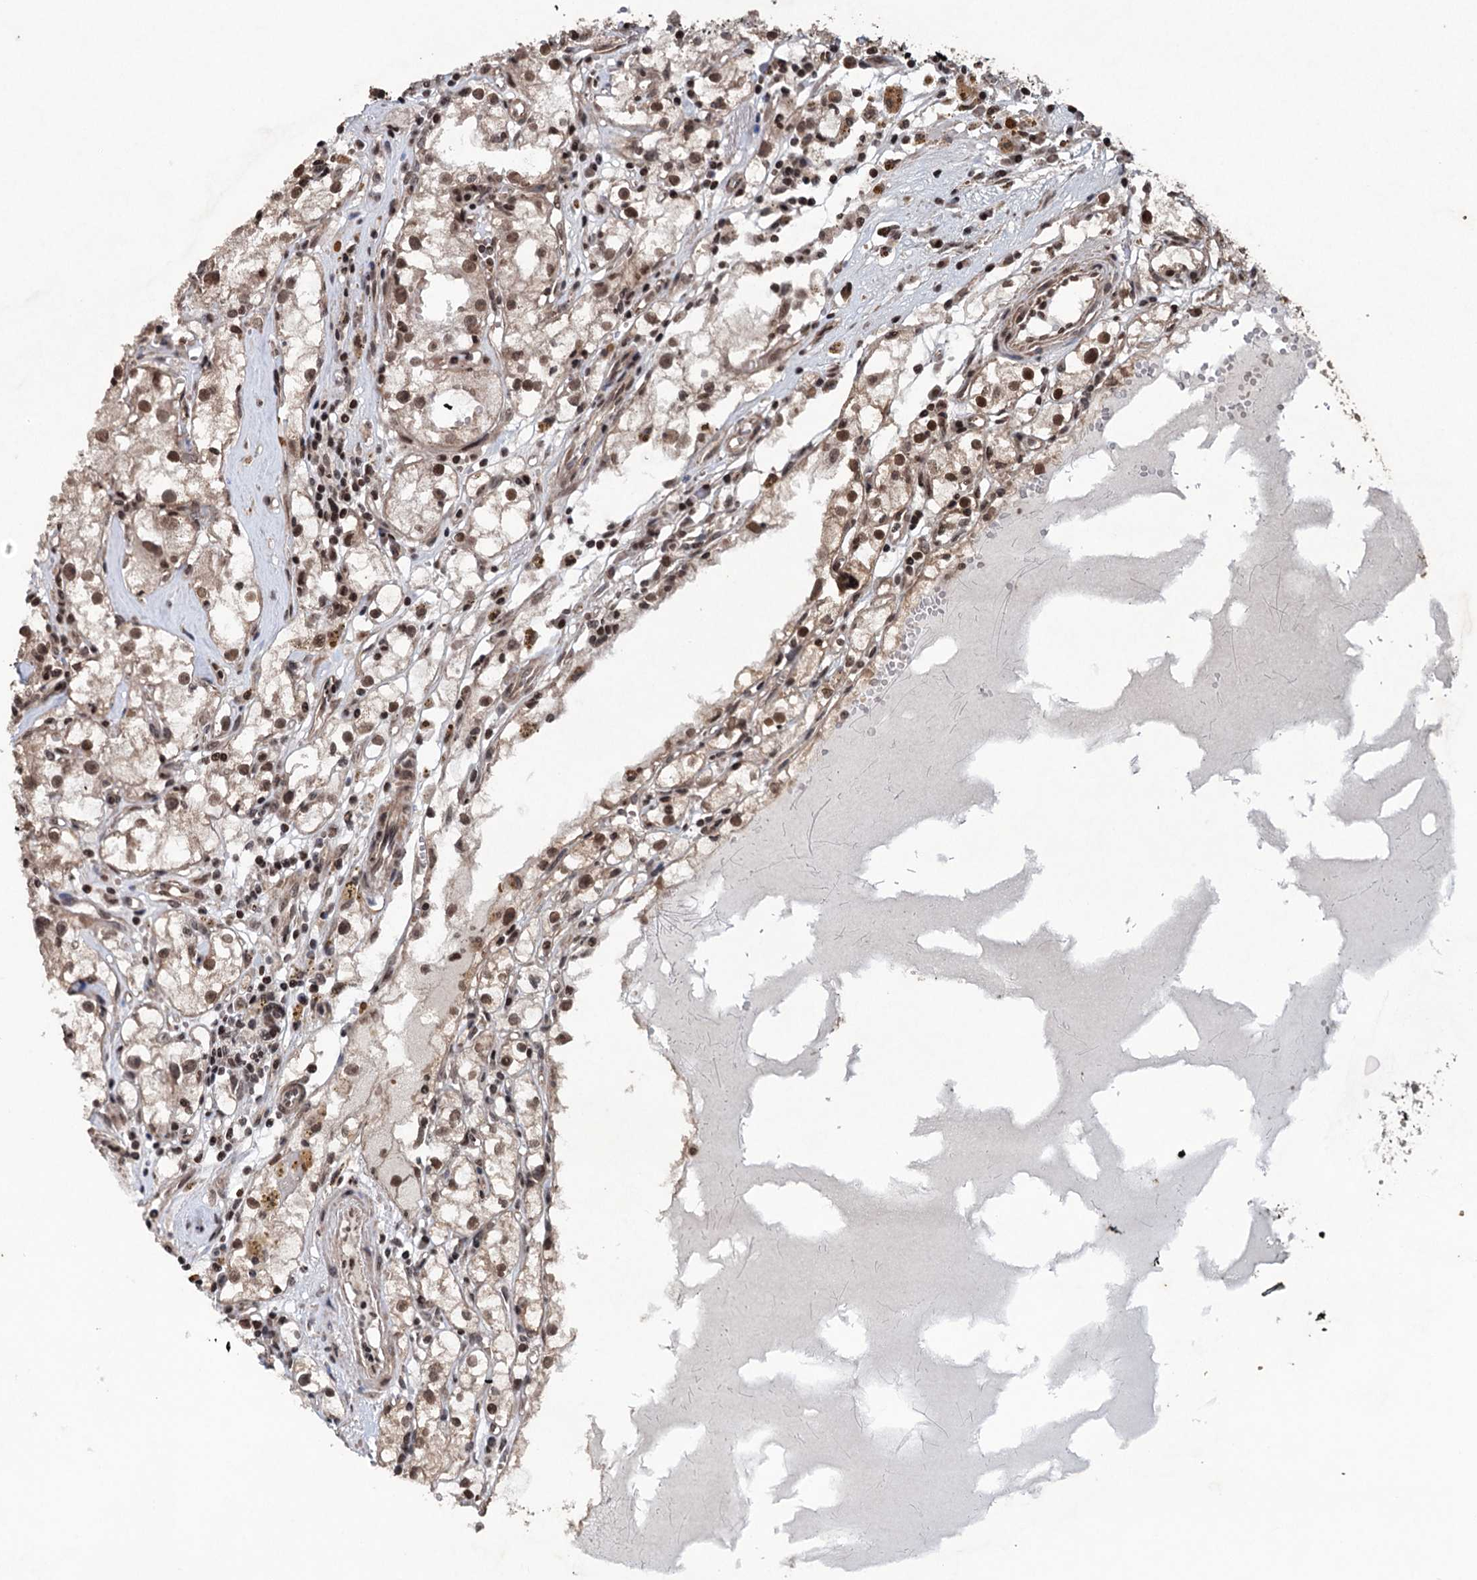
{"staining": {"intensity": "moderate", "quantity": ">75%", "location": "nuclear"}, "tissue": "renal cancer", "cell_type": "Tumor cells", "image_type": "cancer", "snomed": [{"axis": "morphology", "description": "Adenocarcinoma, NOS"}, {"axis": "topography", "description": "Kidney"}], "caption": "Moderate nuclear positivity for a protein is present in approximately >75% of tumor cells of renal cancer using immunohistochemistry.", "gene": "EYA4", "patient": {"sex": "male", "age": 56}}